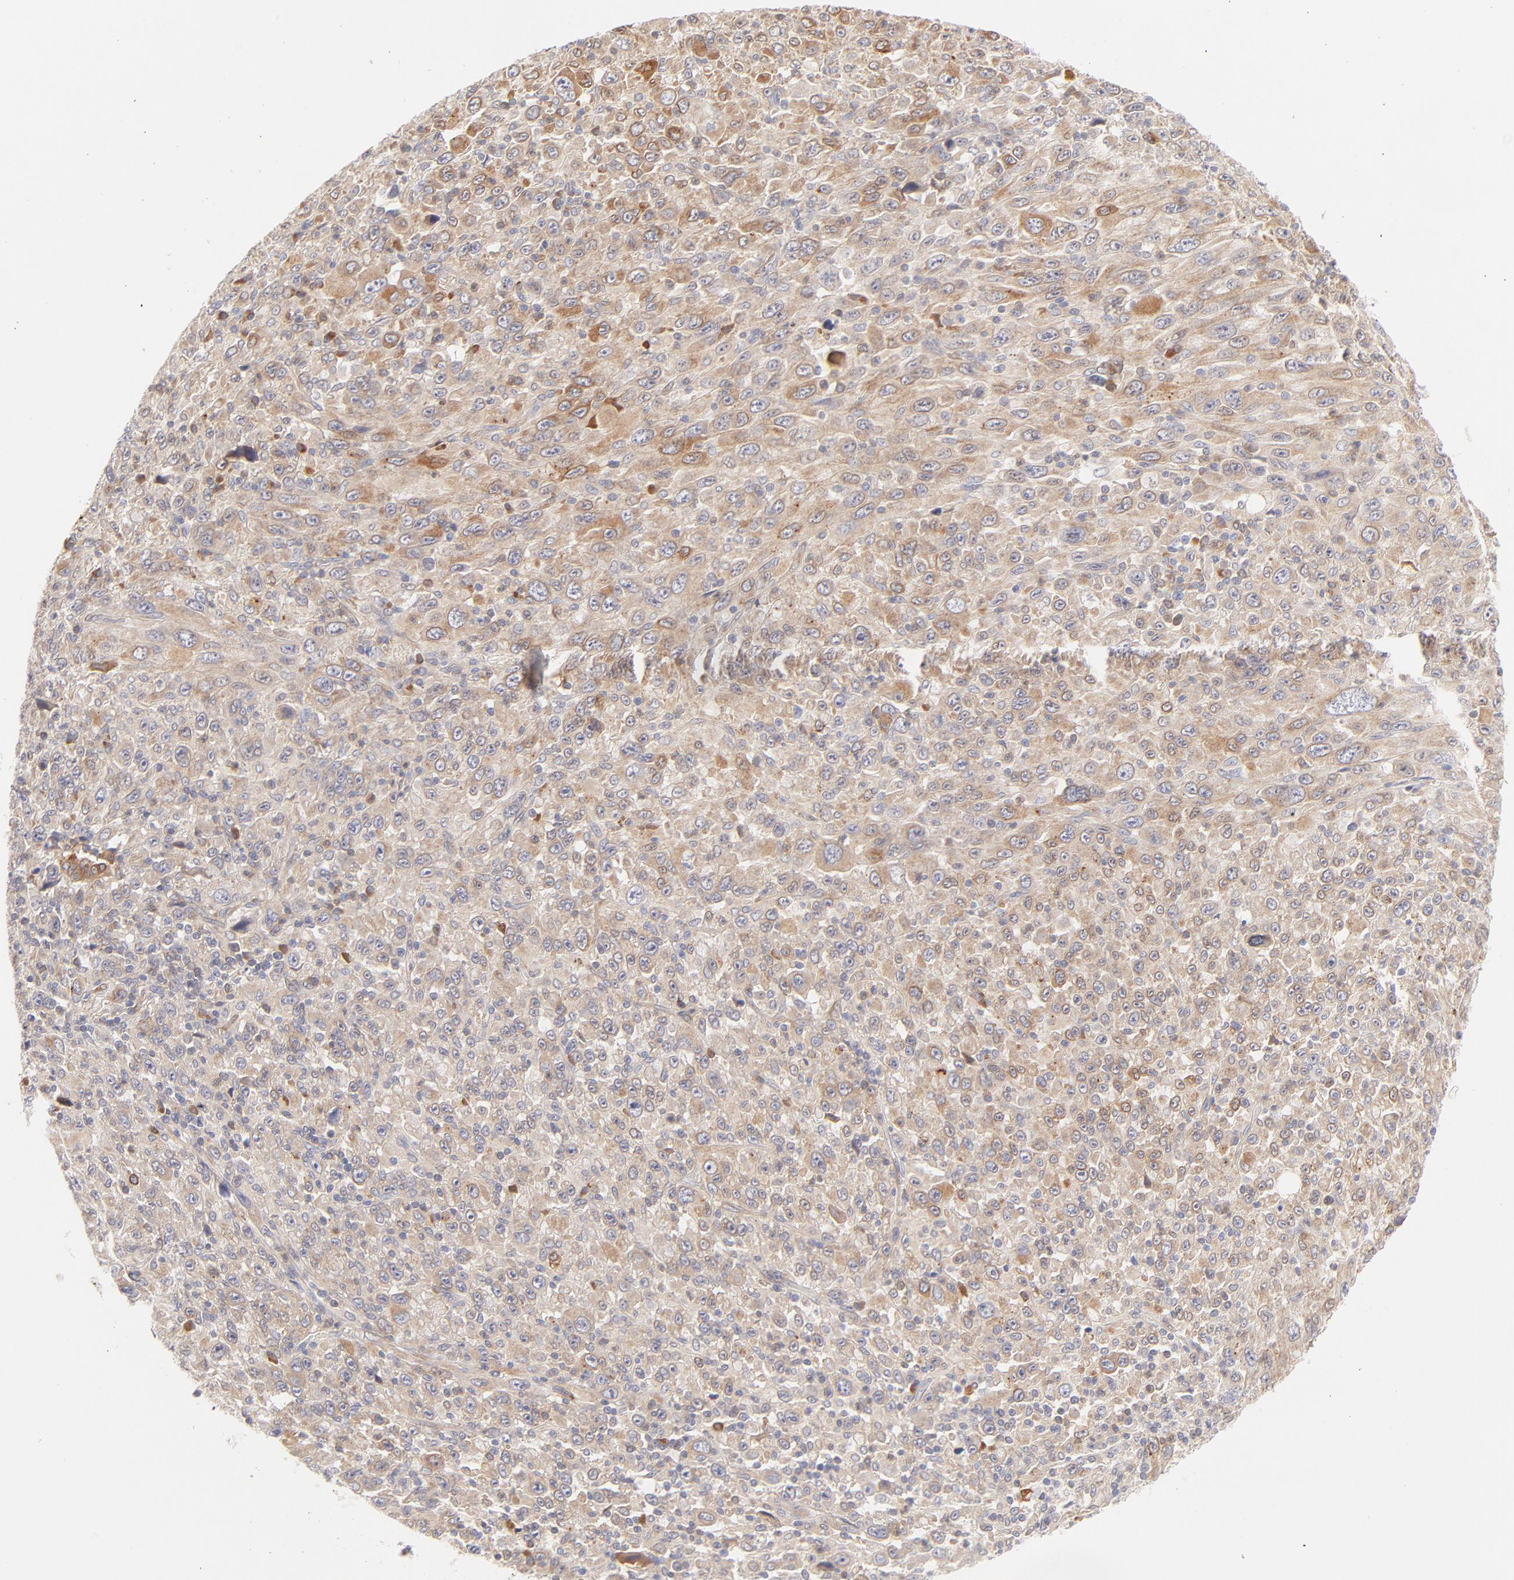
{"staining": {"intensity": "moderate", "quantity": ">75%", "location": "cytoplasmic/membranous"}, "tissue": "melanoma", "cell_type": "Tumor cells", "image_type": "cancer", "snomed": [{"axis": "morphology", "description": "Malignant melanoma, Metastatic site"}, {"axis": "topography", "description": "Skin"}], "caption": "IHC photomicrograph of malignant melanoma (metastatic site) stained for a protein (brown), which reveals medium levels of moderate cytoplasmic/membranous expression in approximately >75% of tumor cells.", "gene": "RPS6KA1", "patient": {"sex": "female", "age": 56}}